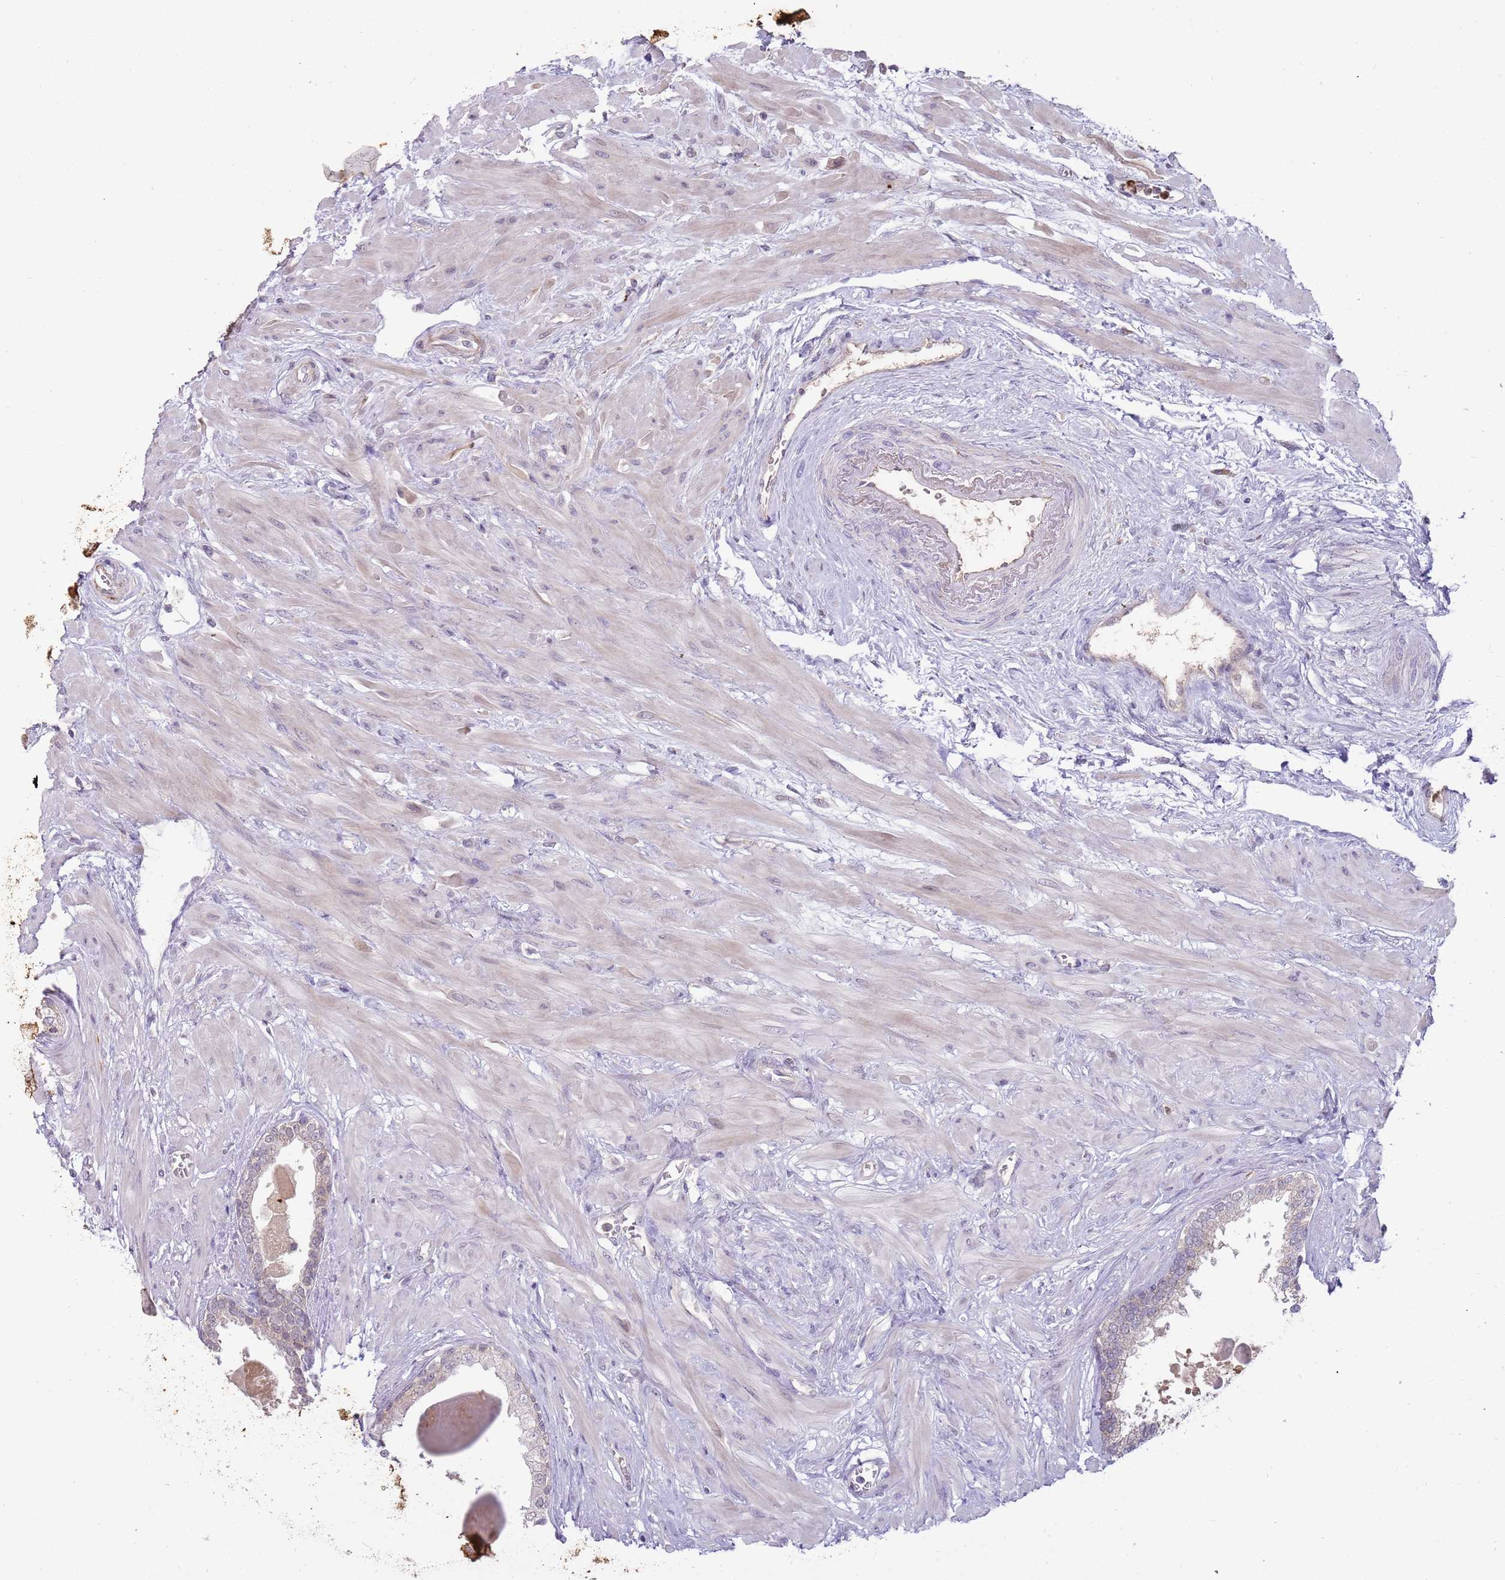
{"staining": {"intensity": "weak", "quantity": "25%-75%", "location": "nuclear"}, "tissue": "prostate", "cell_type": "Glandular cells", "image_type": "normal", "snomed": [{"axis": "morphology", "description": "Normal tissue, NOS"}, {"axis": "topography", "description": "Prostate"}], "caption": "Human prostate stained for a protein (brown) demonstrates weak nuclear positive positivity in about 25%-75% of glandular cells.", "gene": "NBPF4", "patient": {"sex": "male", "age": 57}}